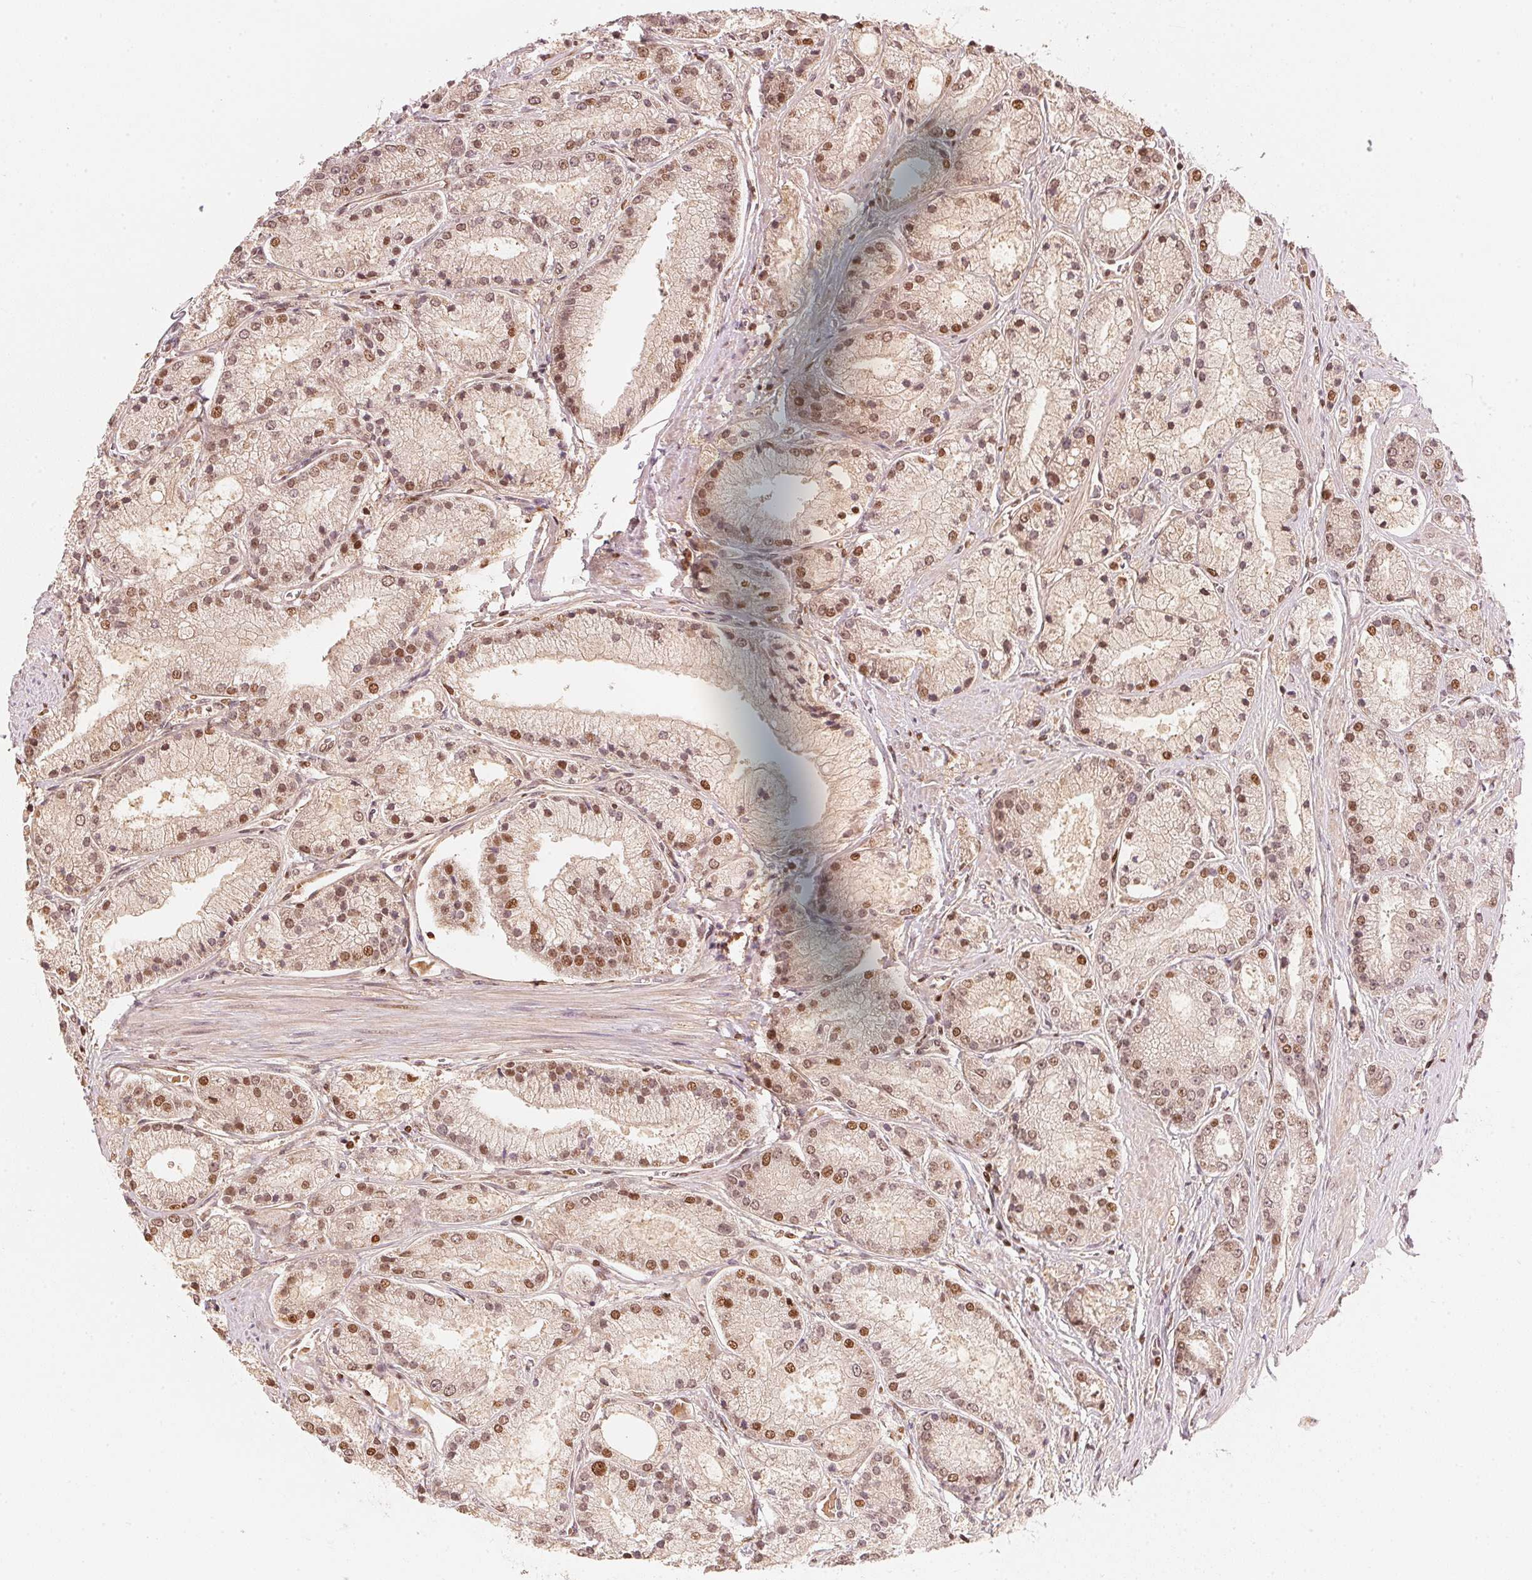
{"staining": {"intensity": "moderate", "quantity": "25%-75%", "location": "nuclear"}, "tissue": "prostate cancer", "cell_type": "Tumor cells", "image_type": "cancer", "snomed": [{"axis": "morphology", "description": "Adenocarcinoma, High grade"}, {"axis": "topography", "description": "Prostate"}], "caption": "Prostate high-grade adenocarcinoma stained with DAB (3,3'-diaminobenzidine) IHC shows medium levels of moderate nuclear staining in approximately 25%-75% of tumor cells. The staining was performed using DAB, with brown indicating positive protein expression. Nuclei are stained blue with hematoxylin.", "gene": "PRKN", "patient": {"sex": "male", "age": 67}}